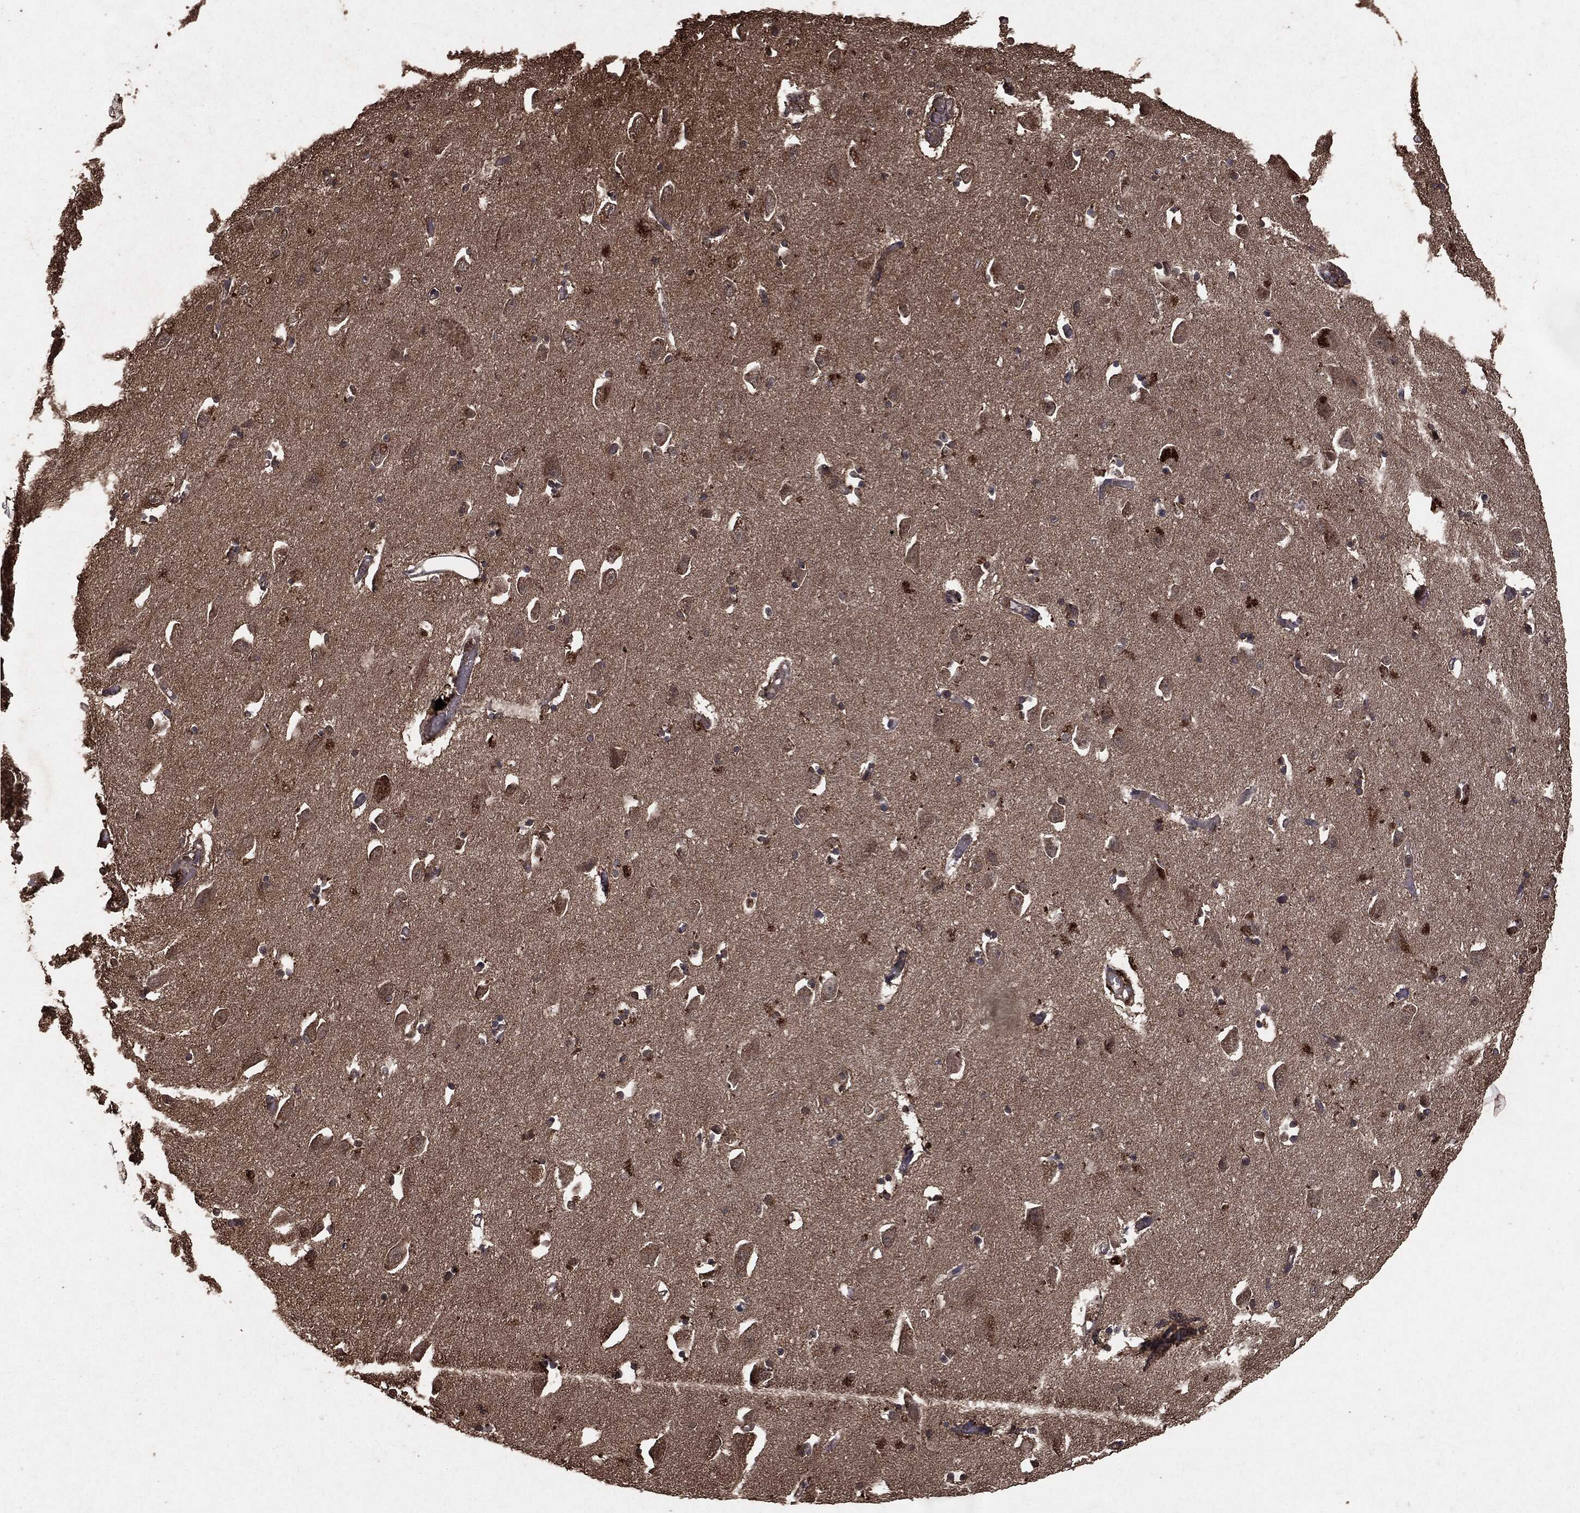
{"staining": {"intensity": "negative", "quantity": "none", "location": "none"}, "tissue": "hippocampus", "cell_type": "Glial cells", "image_type": "normal", "snomed": [{"axis": "morphology", "description": "Normal tissue, NOS"}, {"axis": "topography", "description": "Lateral ventricle wall"}, {"axis": "topography", "description": "Hippocampus"}], "caption": "This is an immunohistochemistry micrograph of normal hippocampus. There is no staining in glial cells.", "gene": "NME1", "patient": {"sex": "female", "age": 63}}